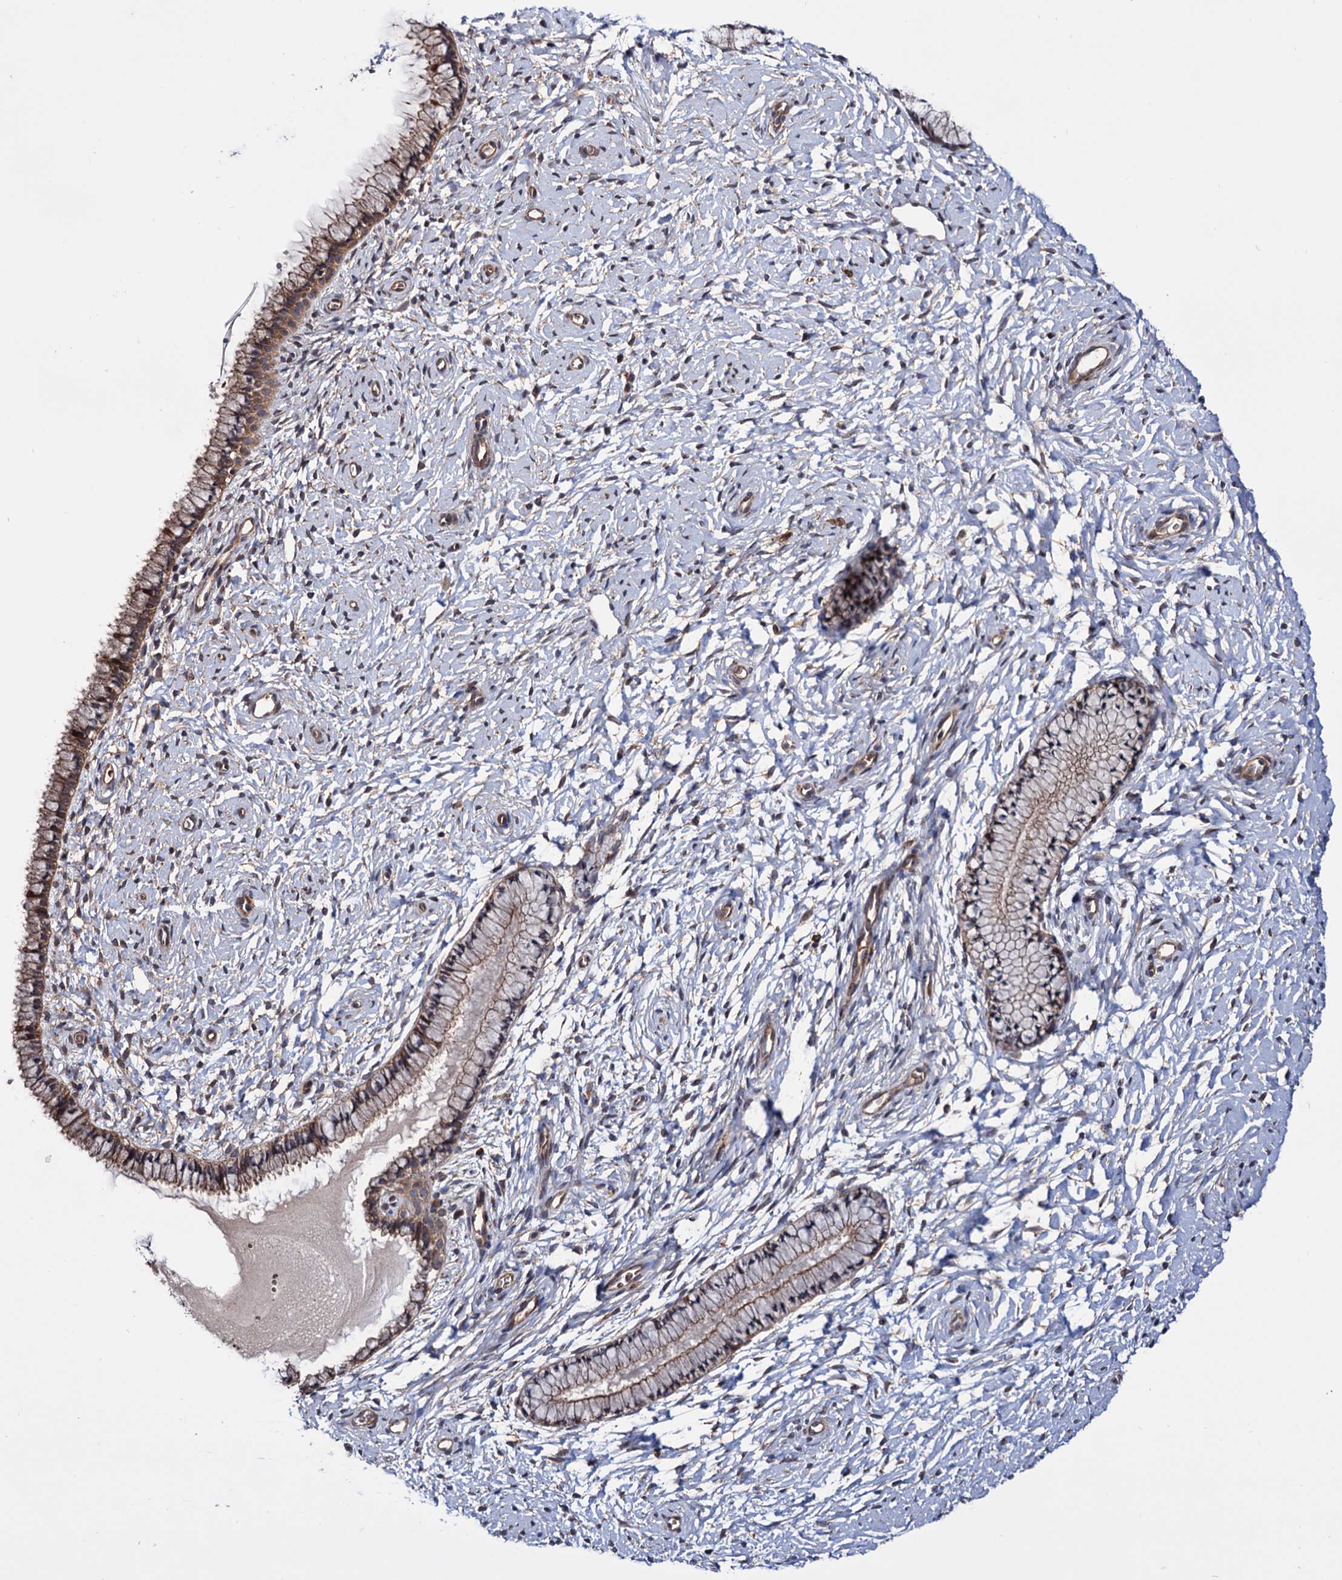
{"staining": {"intensity": "moderate", "quantity": ">75%", "location": "cytoplasmic/membranous"}, "tissue": "cervix", "cell_type": "Glandular cells", "image_type": "normal", "snomed": [{"axis": "morphology", "description": "Normal tissue, NOS"}, {"axis": "topography", "description": "Cervix"}], "caption": "High-power microscopy captured an IHC image of benign cervix, revealing moderate cytoplasmic/membranous positivity in about >75% of glandular cells.", "gene": "FERMT2", "patient": {"sex": "female", "age": 33}}